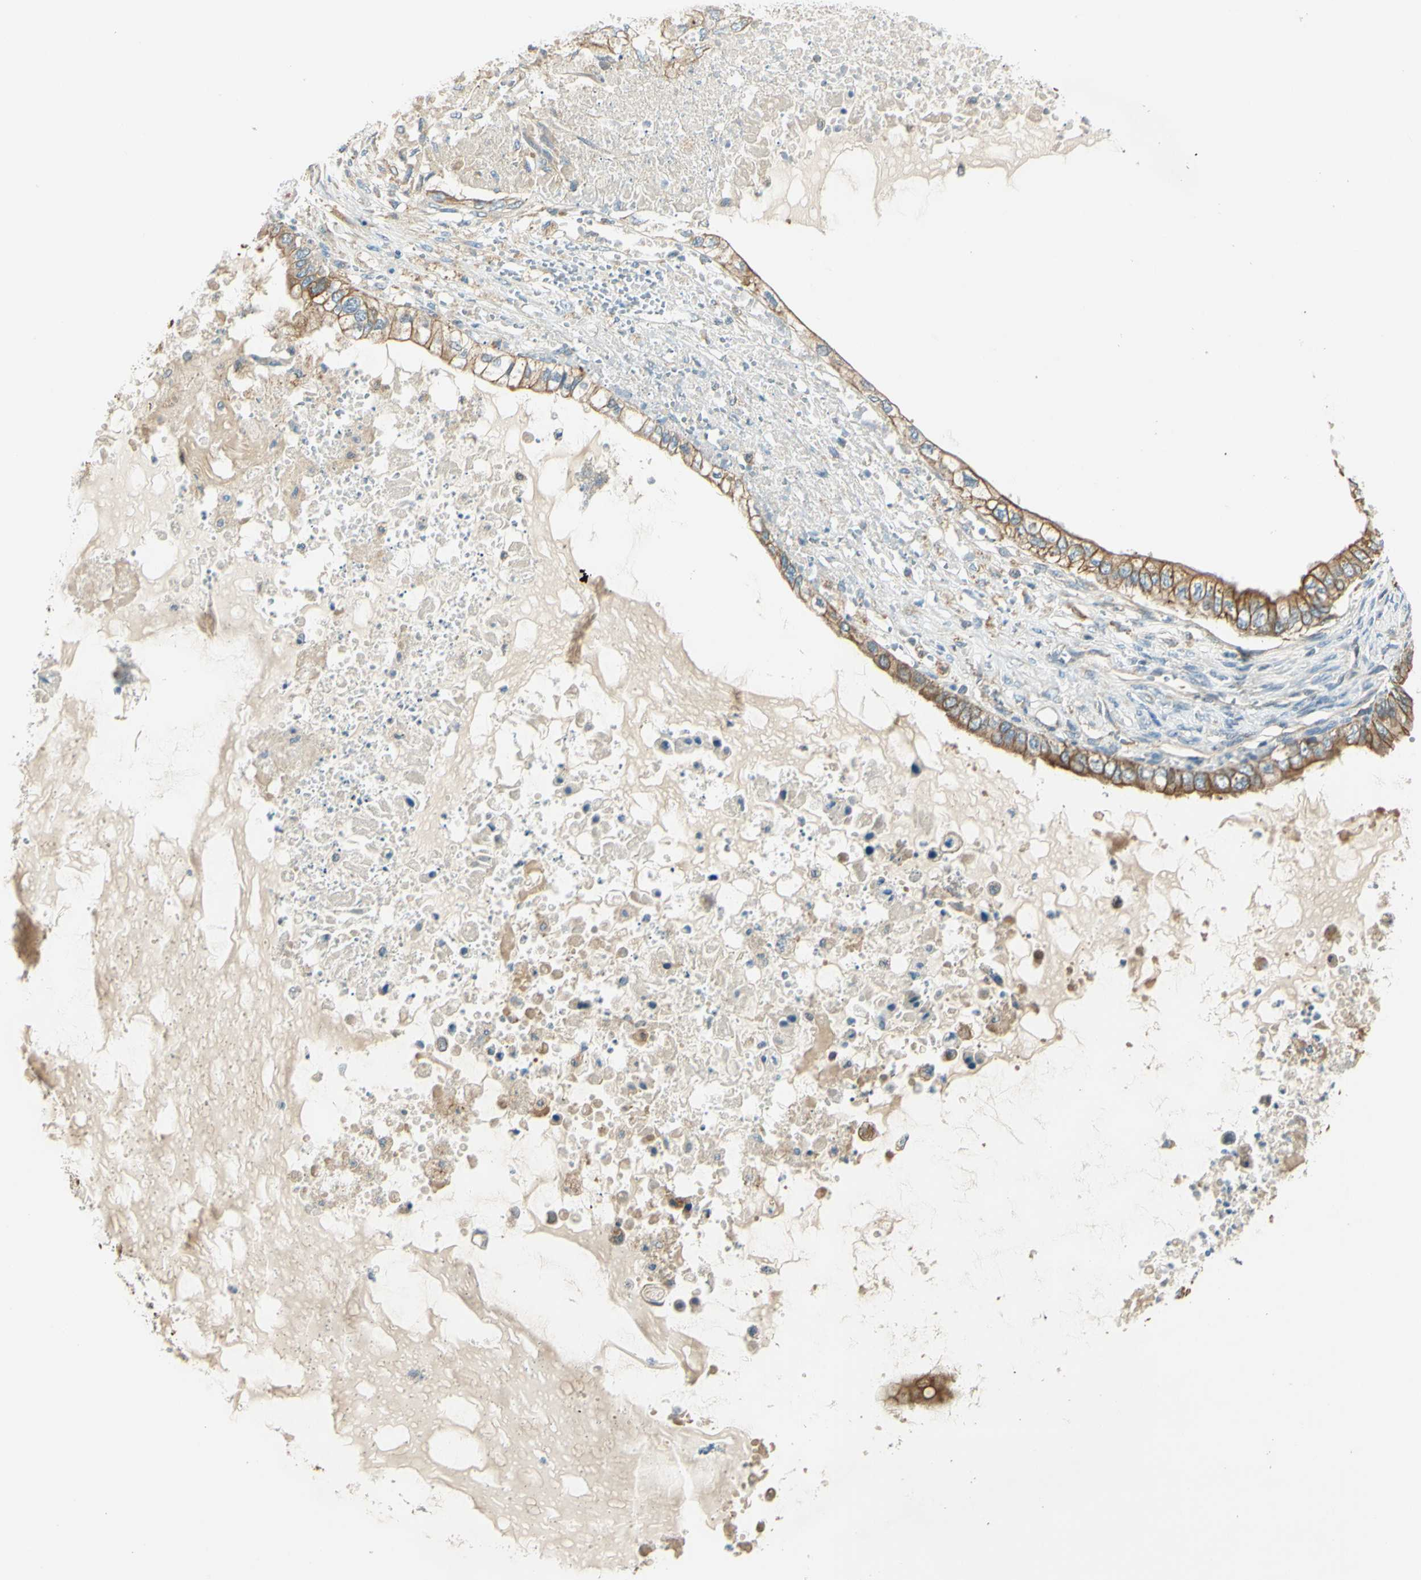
{"staining": {"intensity": "moderate", "quantity": ">75%", "location": "cytoplasmic/membranous"}, "tissue": "ovarian cancer", "cell_type": "Tumor cells", "image_type": "cancer", "snomed": [{"axis": "morphology", "description": "Cystadenocarcinoma, mucinous, NOS"}, {"axis": "topography", "description": "Ovary"}], "caption": "Approximately >75% of tumor cells in ovarian cancer (mucinous cystadenocarcinoma) show moderate cytoplasmic/membranous protein staining as visualized by brown immunohistochemical staining.", "gene": "LAMA3", "patient": {"sex": "female", "age": 80}}